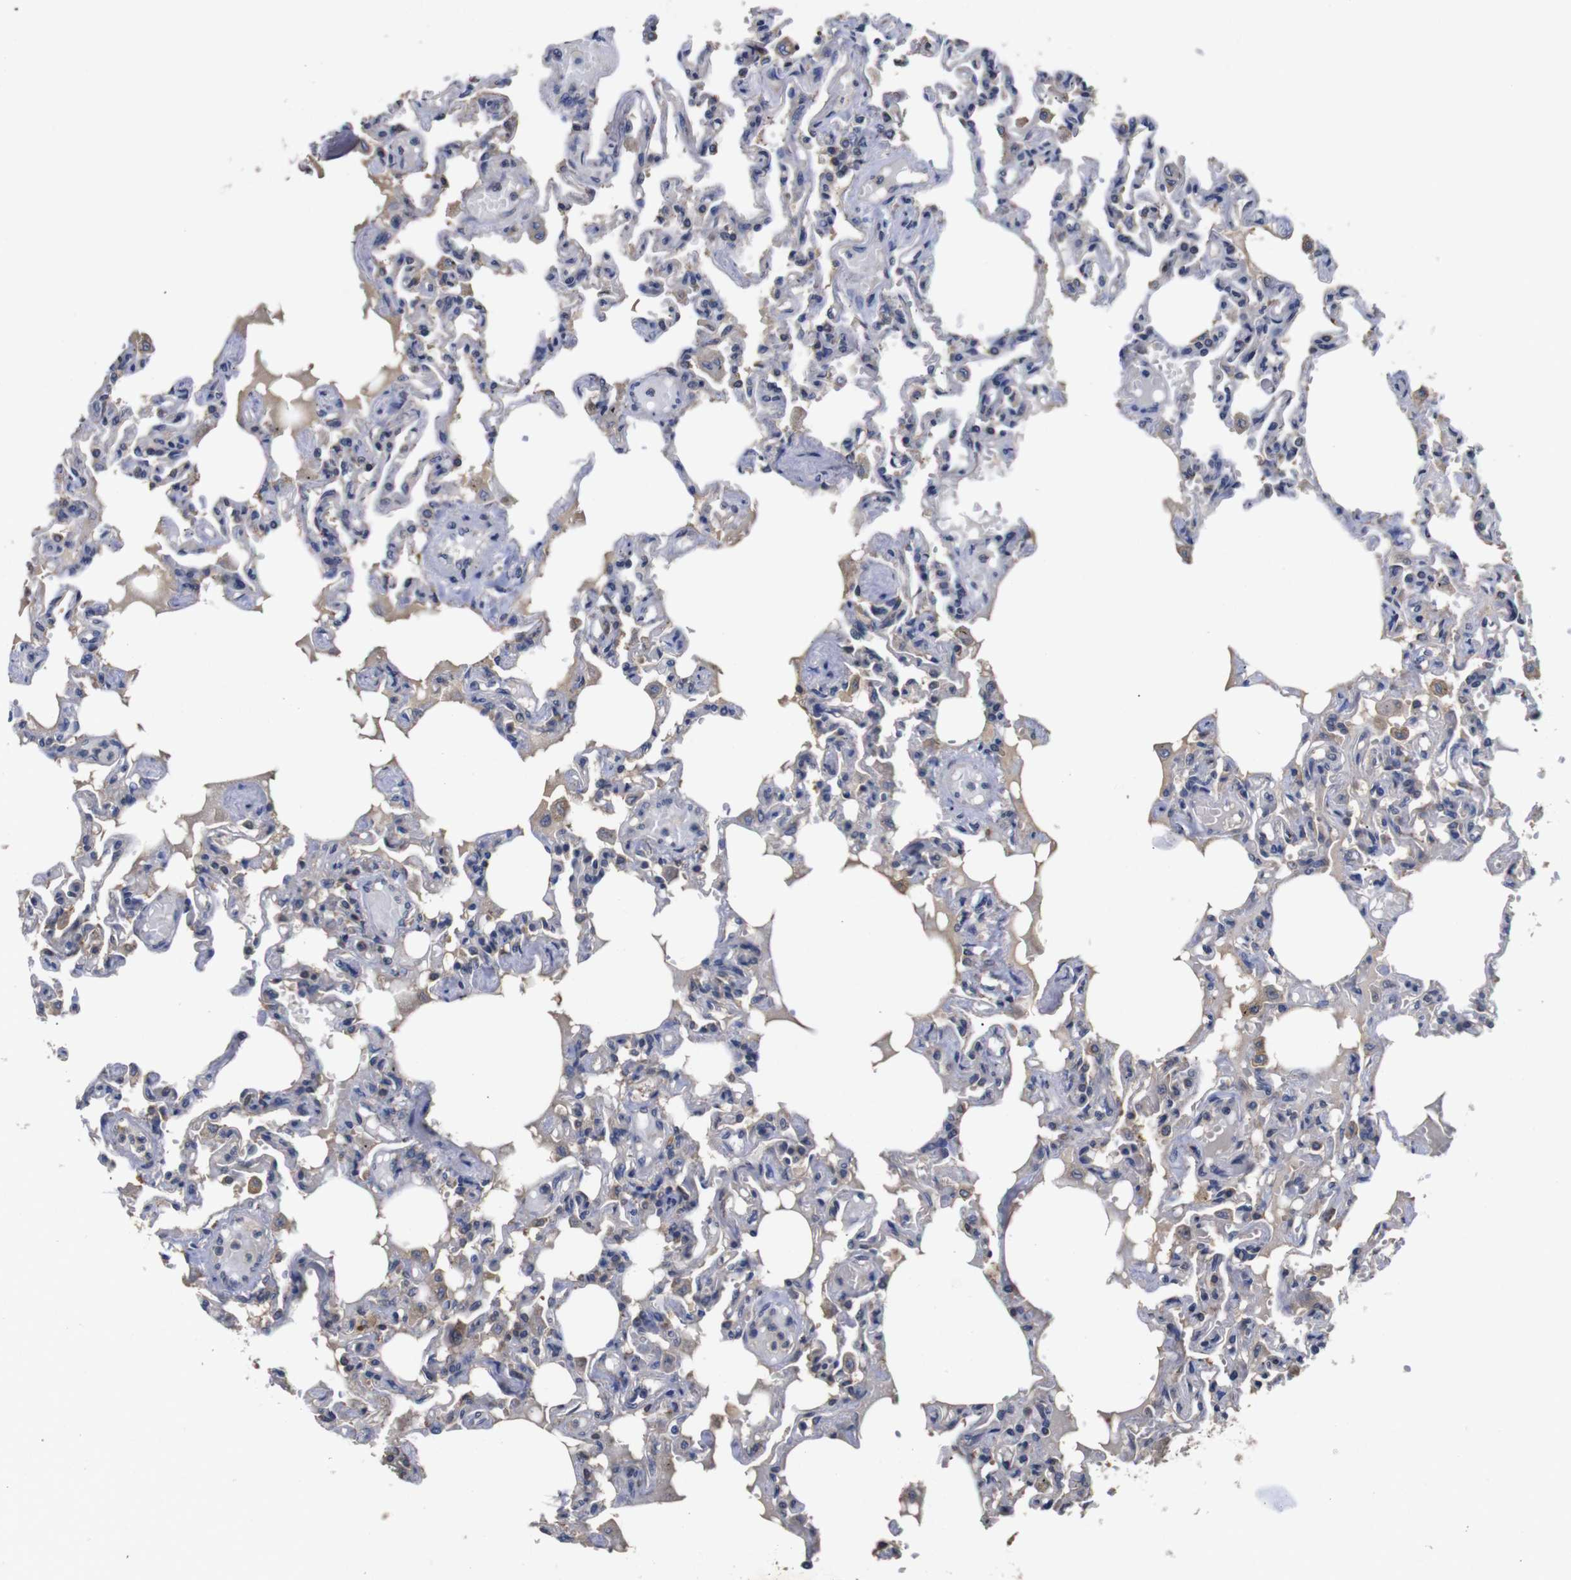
{"staining": {"intensity": "negative", "quantity": "none", "location": "none"}, "tissue": "lung", "cell_type": "Alveolar cells", "image_type": "normal", "snomed": [{"axis": "morphology", "description": "Normal tissue, NOS"}, {"axis": "topography", "description": "Lung"}], "caption": "Immunohistochemistry (IHC) of normal lung reveals no positivity in alveolar cells.", "gene": "ARHGAP24", "patient": {"sex": "male", "age": 21}}